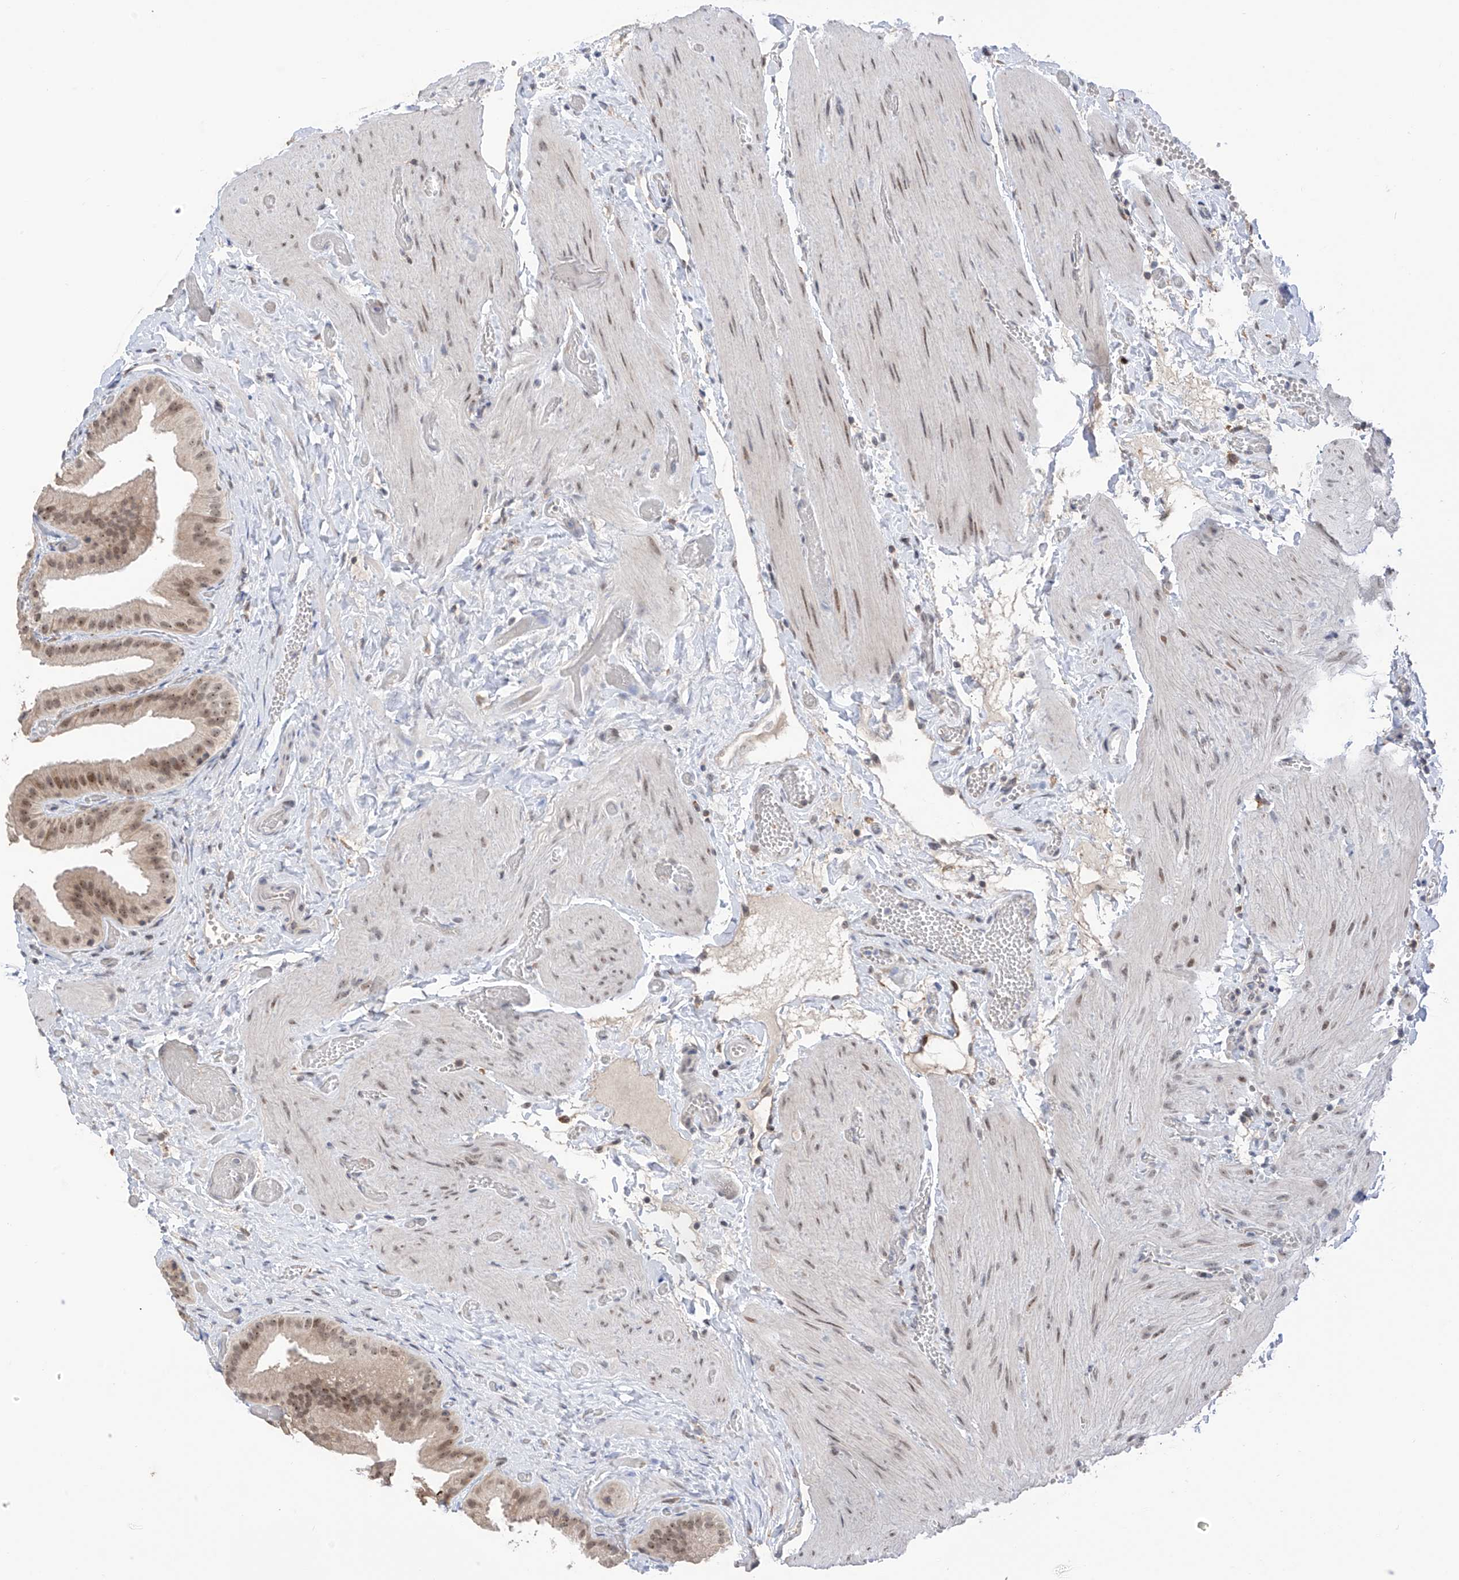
{"staining": {"intensity": "moderate", "quantity": ">75%", "location": "cytoplasmic/membranous,nuclear"}, "tissue": "gallbladder", "cell_type": "Glandular cells", "image_type": "normal", "snomed": [{"axis": "morphology", "description": "Normal tissue, NOS"}, {"axis": "topography", "description": "Gallbladder"}], "caption": "Immunohistochemical staining of unremarkable gallbladder demonstrates moderate cytoplasmic/membranous,nuclear protein expression in approximately >75% of glandular cells.", "gene": "C1orf131", "patient": {"sex": "female", "age": 64}}